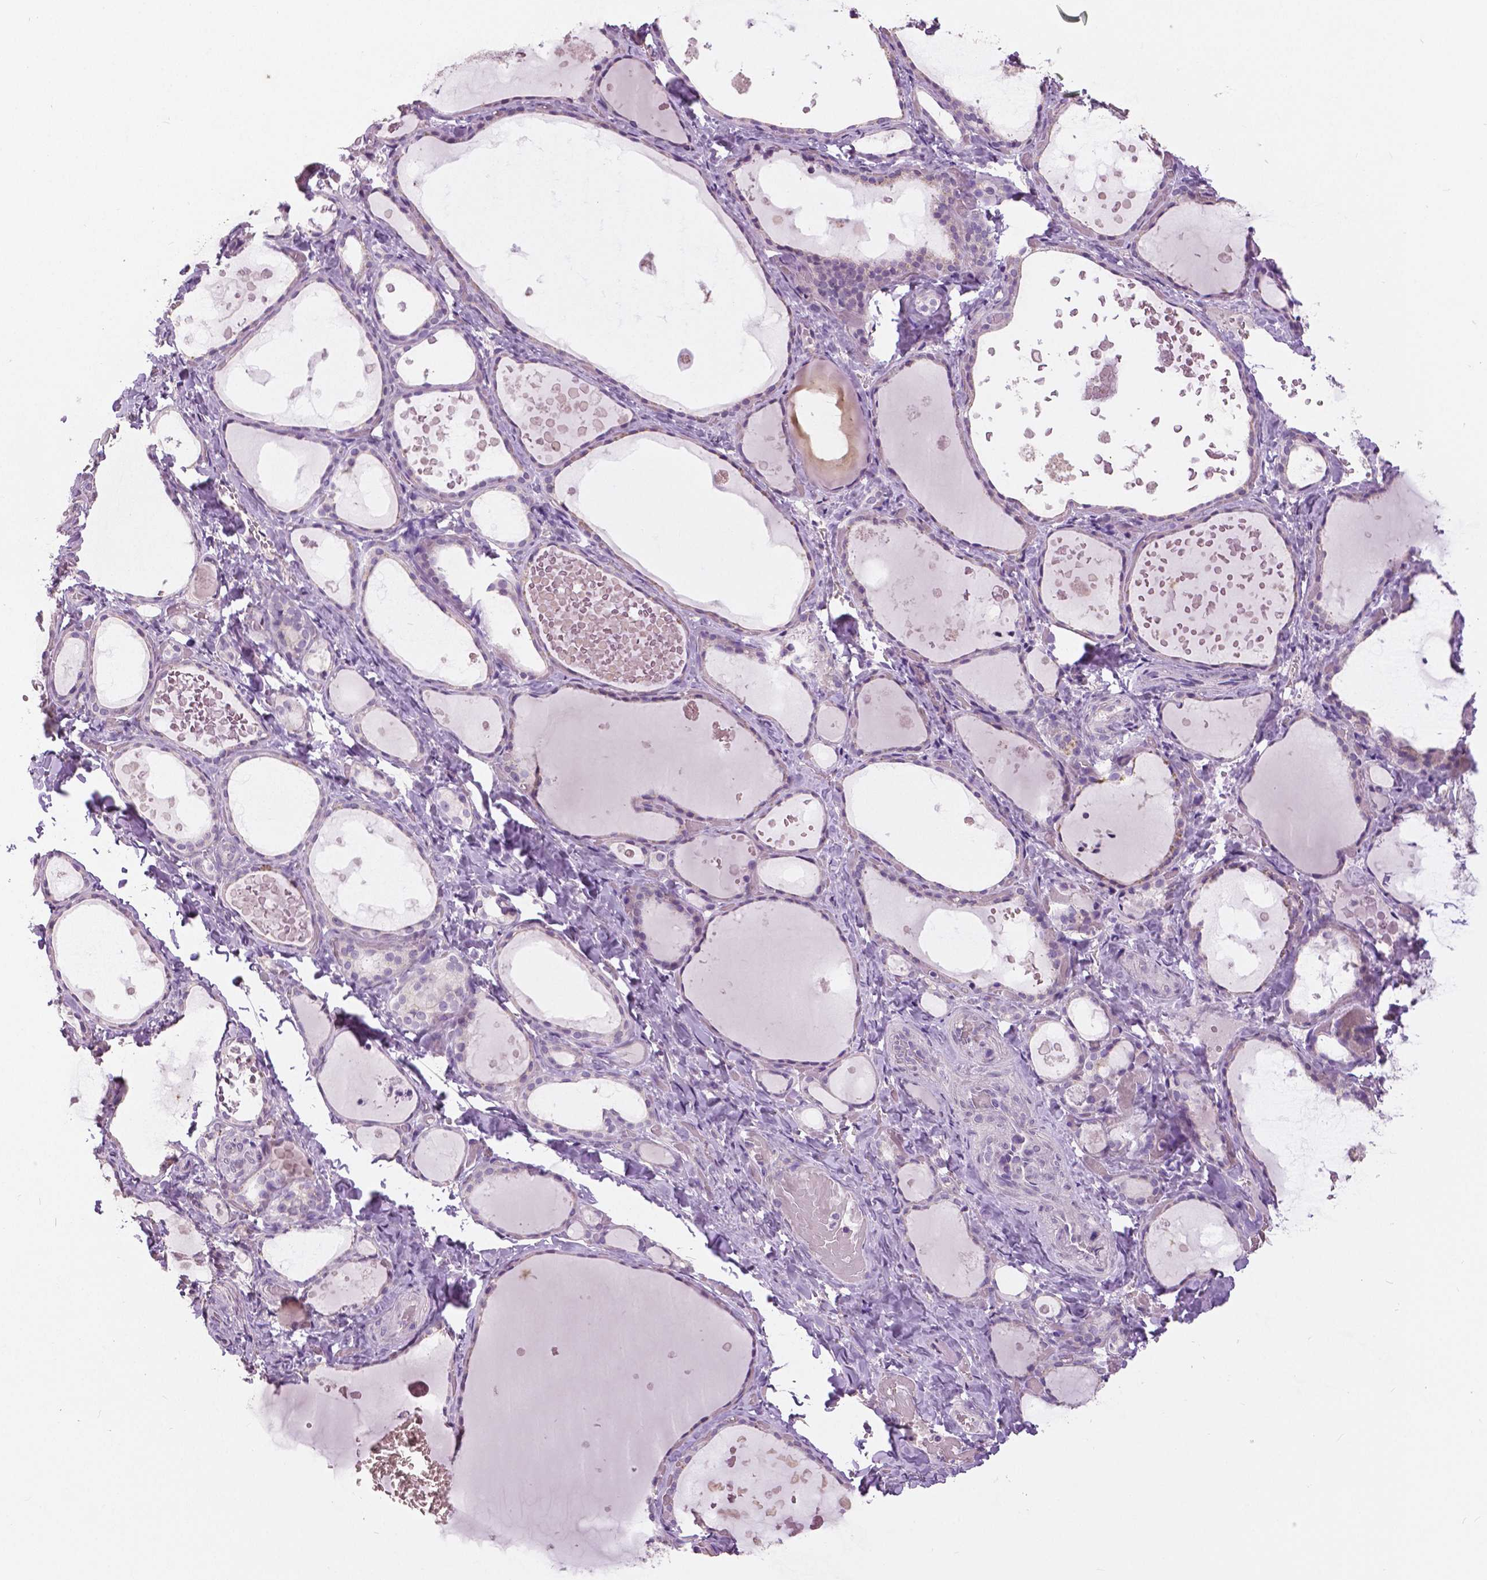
{"staining": {"intensity": "negative", "quantity": "none", "location": "none"}, "tissue": "thyroid gland", "cell_type": "Glandular cells", "image_type": "normal", "snomed": [{"axis": "morphology", "description": "Normal tissue, NOS"}, {"axis": "topography", "description": "Thyroid gland"}], "caption": "The histopathology image shows no staining of glandular cells in benign thyroid gland. The staining is performed using DAB (3,3'-diaminobenzidine) brown chromogen with nuclei counter-stained in using hematoxylin.", "gene": "GRIN2A", "patient": {"sex": "female", "age": 56}}